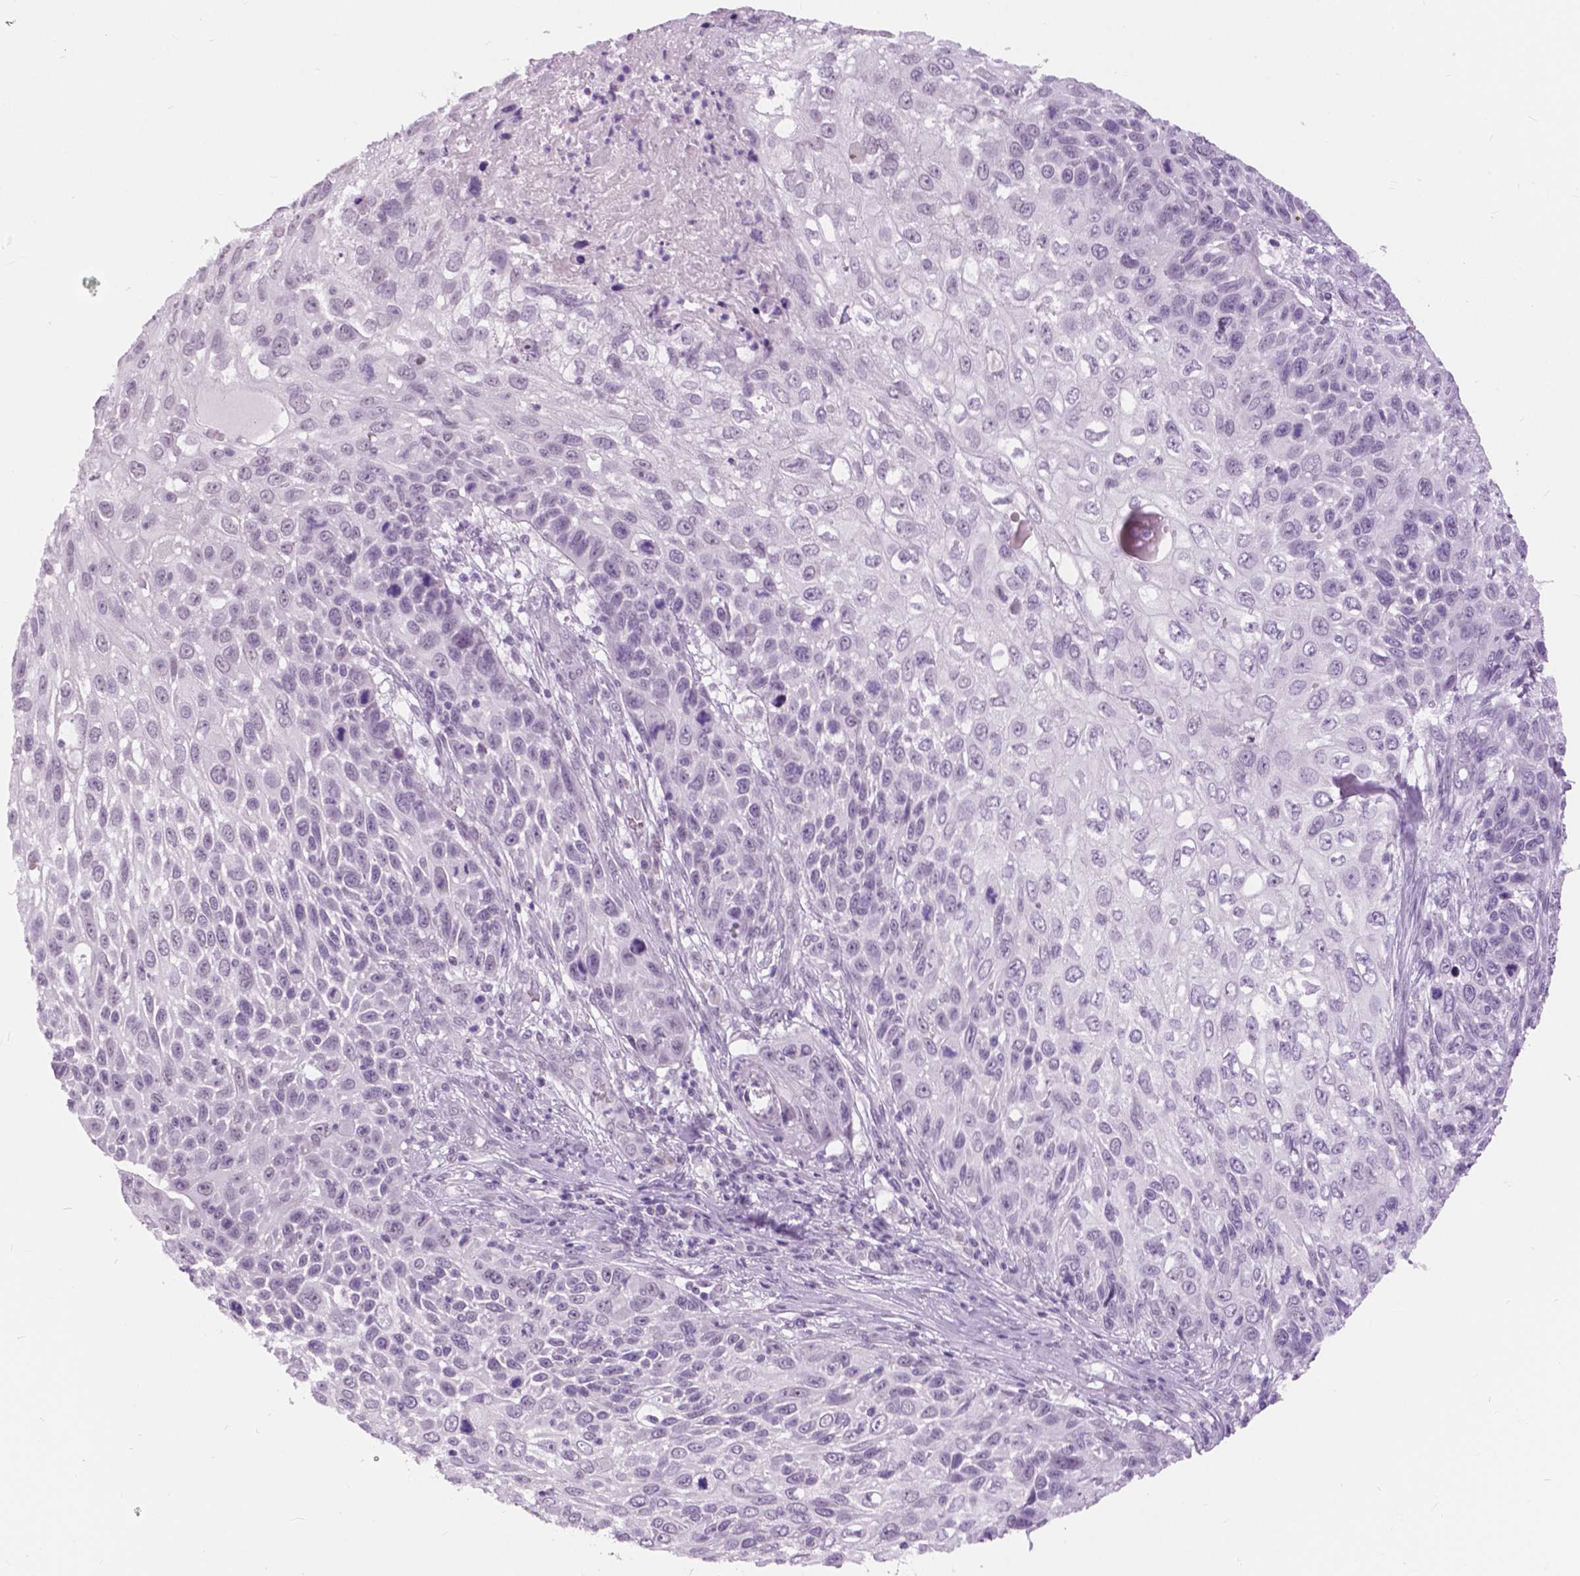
{"staining": {"intensity": "negative", "quantity": "none", "location": "none"}, "tissue": "skin cancer", "cell_type": "Tumor cells", "image_type": "cancer", "snomed": [{"axis": "morphology", "description": "Squamous cell carcinoma, NOS"}, {"axis": "topography", "description": "Skin"}], "caption": "Tumor cells show no significant expression in skin cancer (squamous cell carcinoma).", "gene": "MYOM1", "patient": {"sex": "male", "age": 92}}